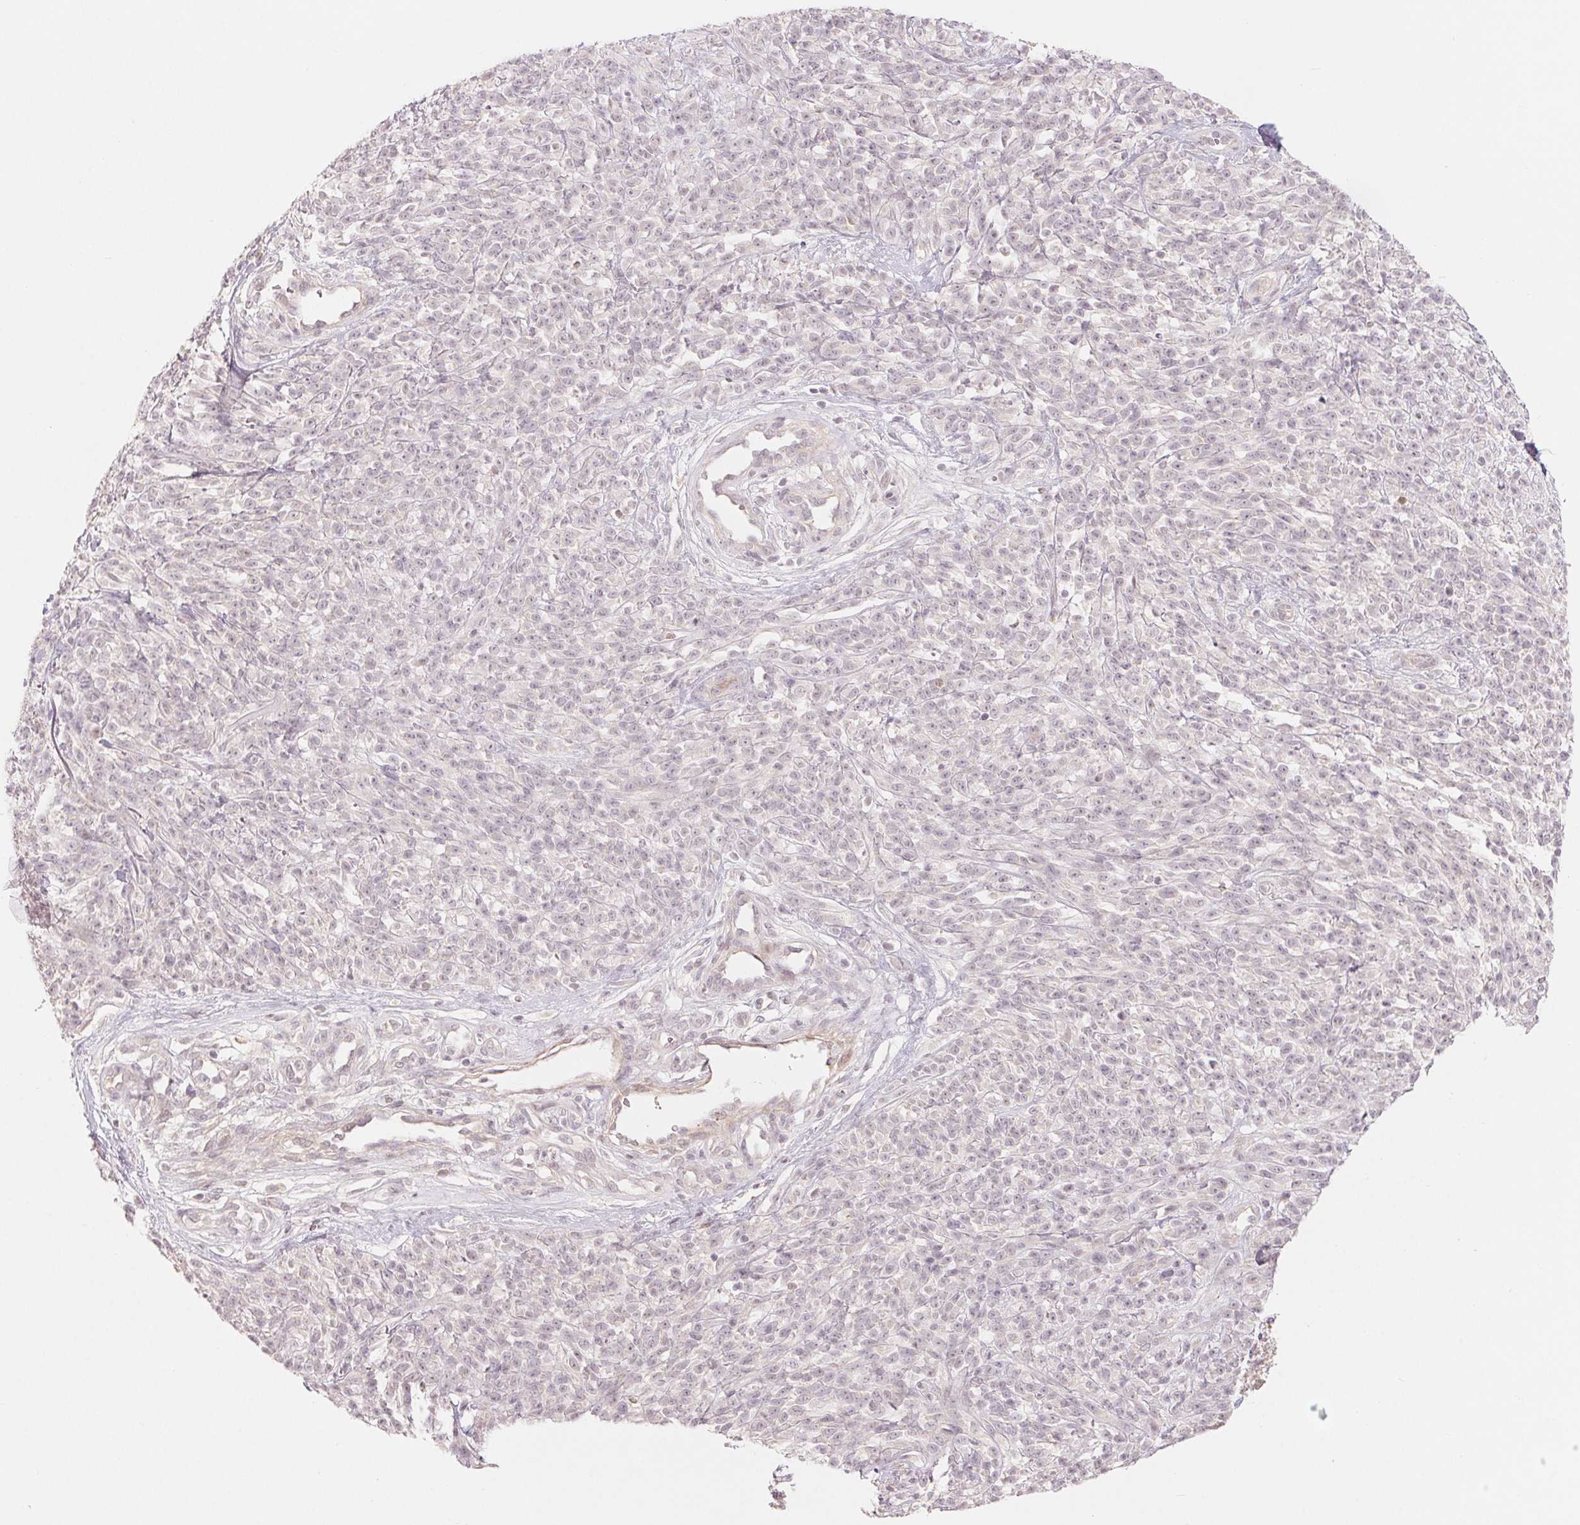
{"staining": {"intensity": "negative", "quantity": "none", "location": "none"}, "tissue": "melanoma", "cell_type": "Tumor cells", "image_type": "cancer", "snomed": [{"axis": "morphology", "description": "Malignant melanoma, NOS"}, {"axis": "topography", "description": "Skin"}, {"axis": "topography", "description": "Skin of trunk"}], "caption": "IHC of malignant melanoma exhibits no staining in tumor cells. (DAB IHC visualized using brightfield microscopy, high magnification).", "gene": "DENND2C", "patient": {"sex": "male", "age": 74}}